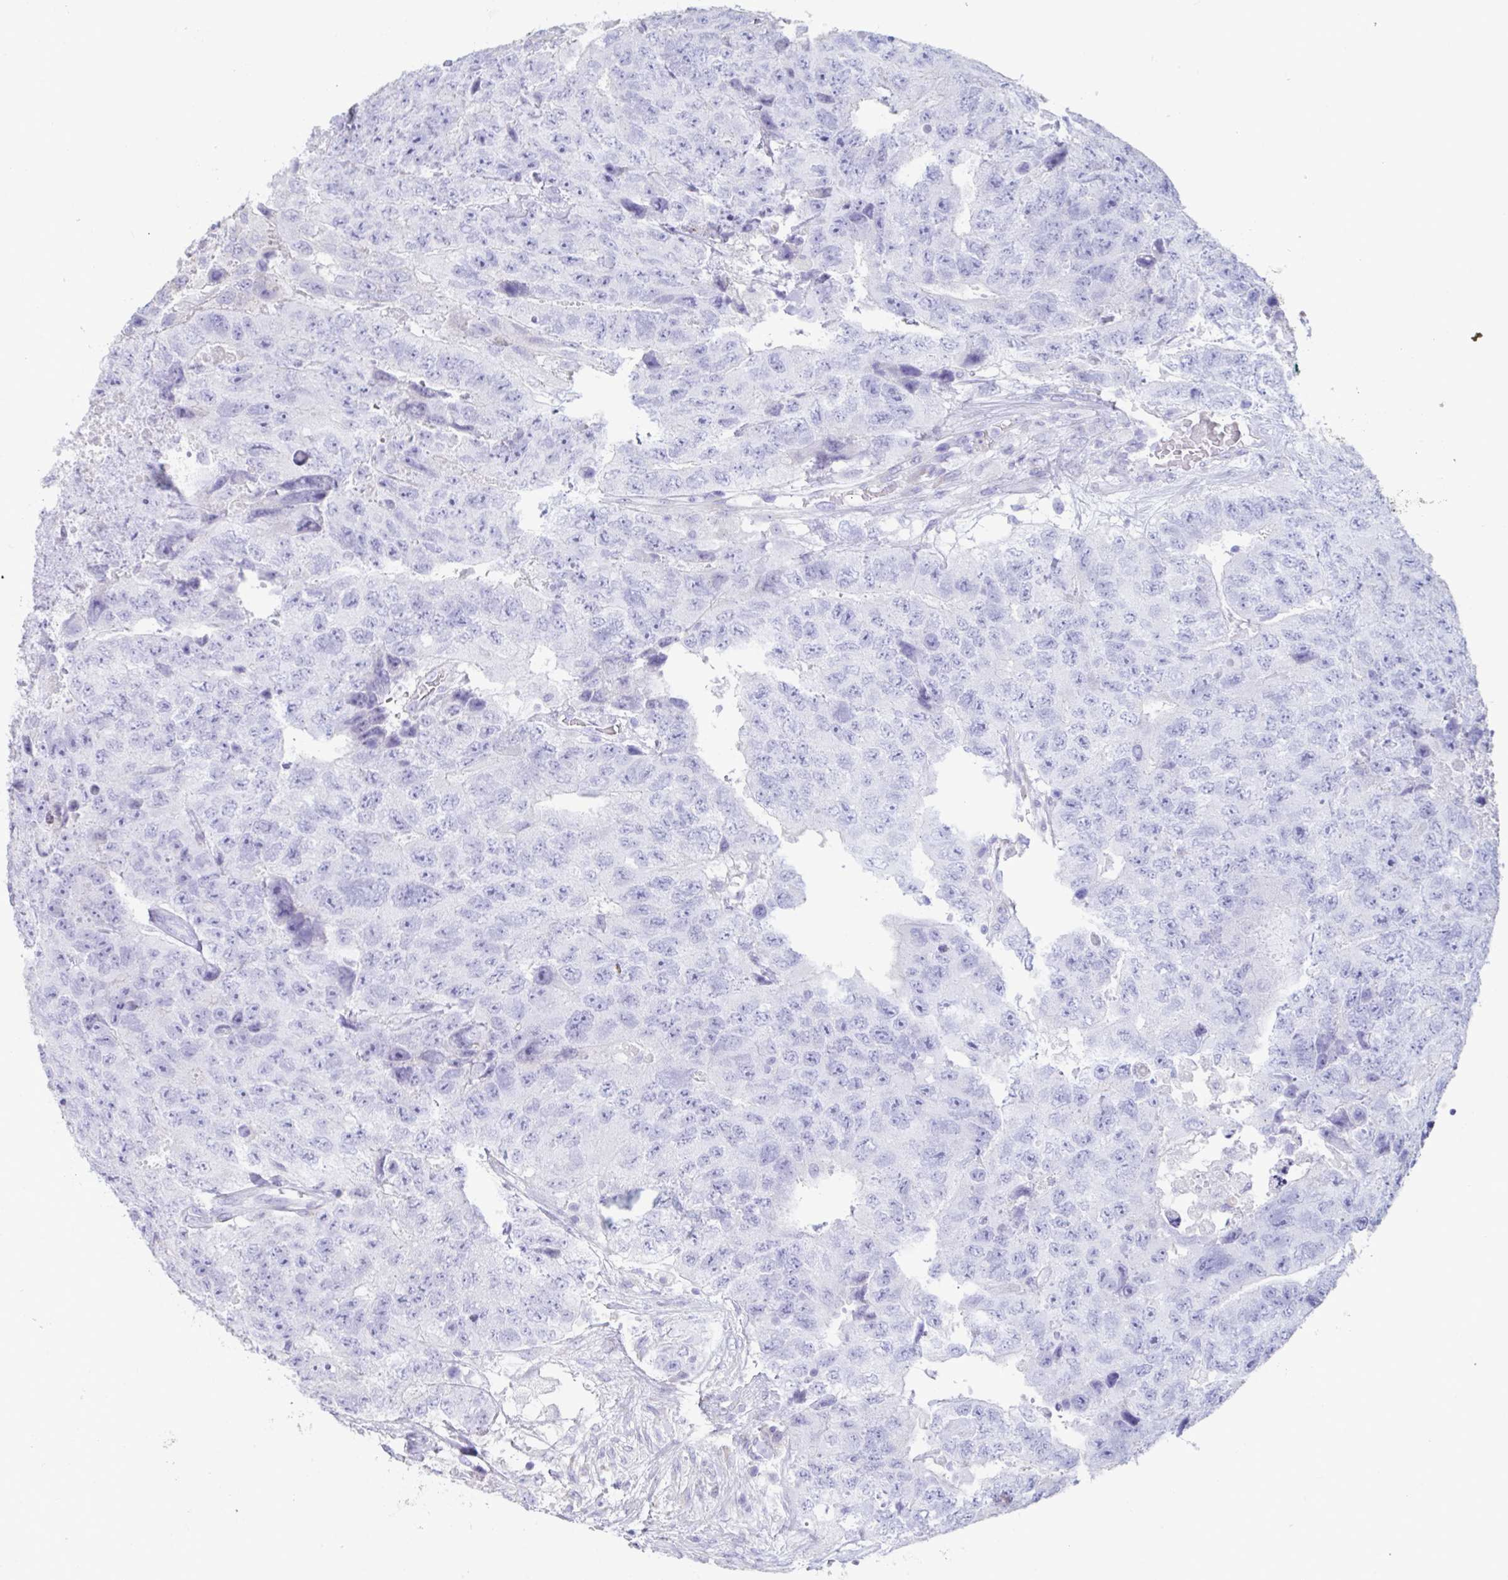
{"staining": {"intensity": "negative", "quantity": "none", "location": "none"}, "tissue": "testis cancer", "cell_type": "Tumor cells", "image_type": "cancer", "snomed": [{"axis": "morphology", "description": "Carcinoma, Embryonal, NOS"}, {"axis": "topography", "description": "Testis"}], "caption": "A photomicrograph of embryonal carcinoma (testis) stained for a protein exhibits no brown staining in tumor cells.", "gene": "TNNC1", "patient": {"sex": "male", "age": 24}}